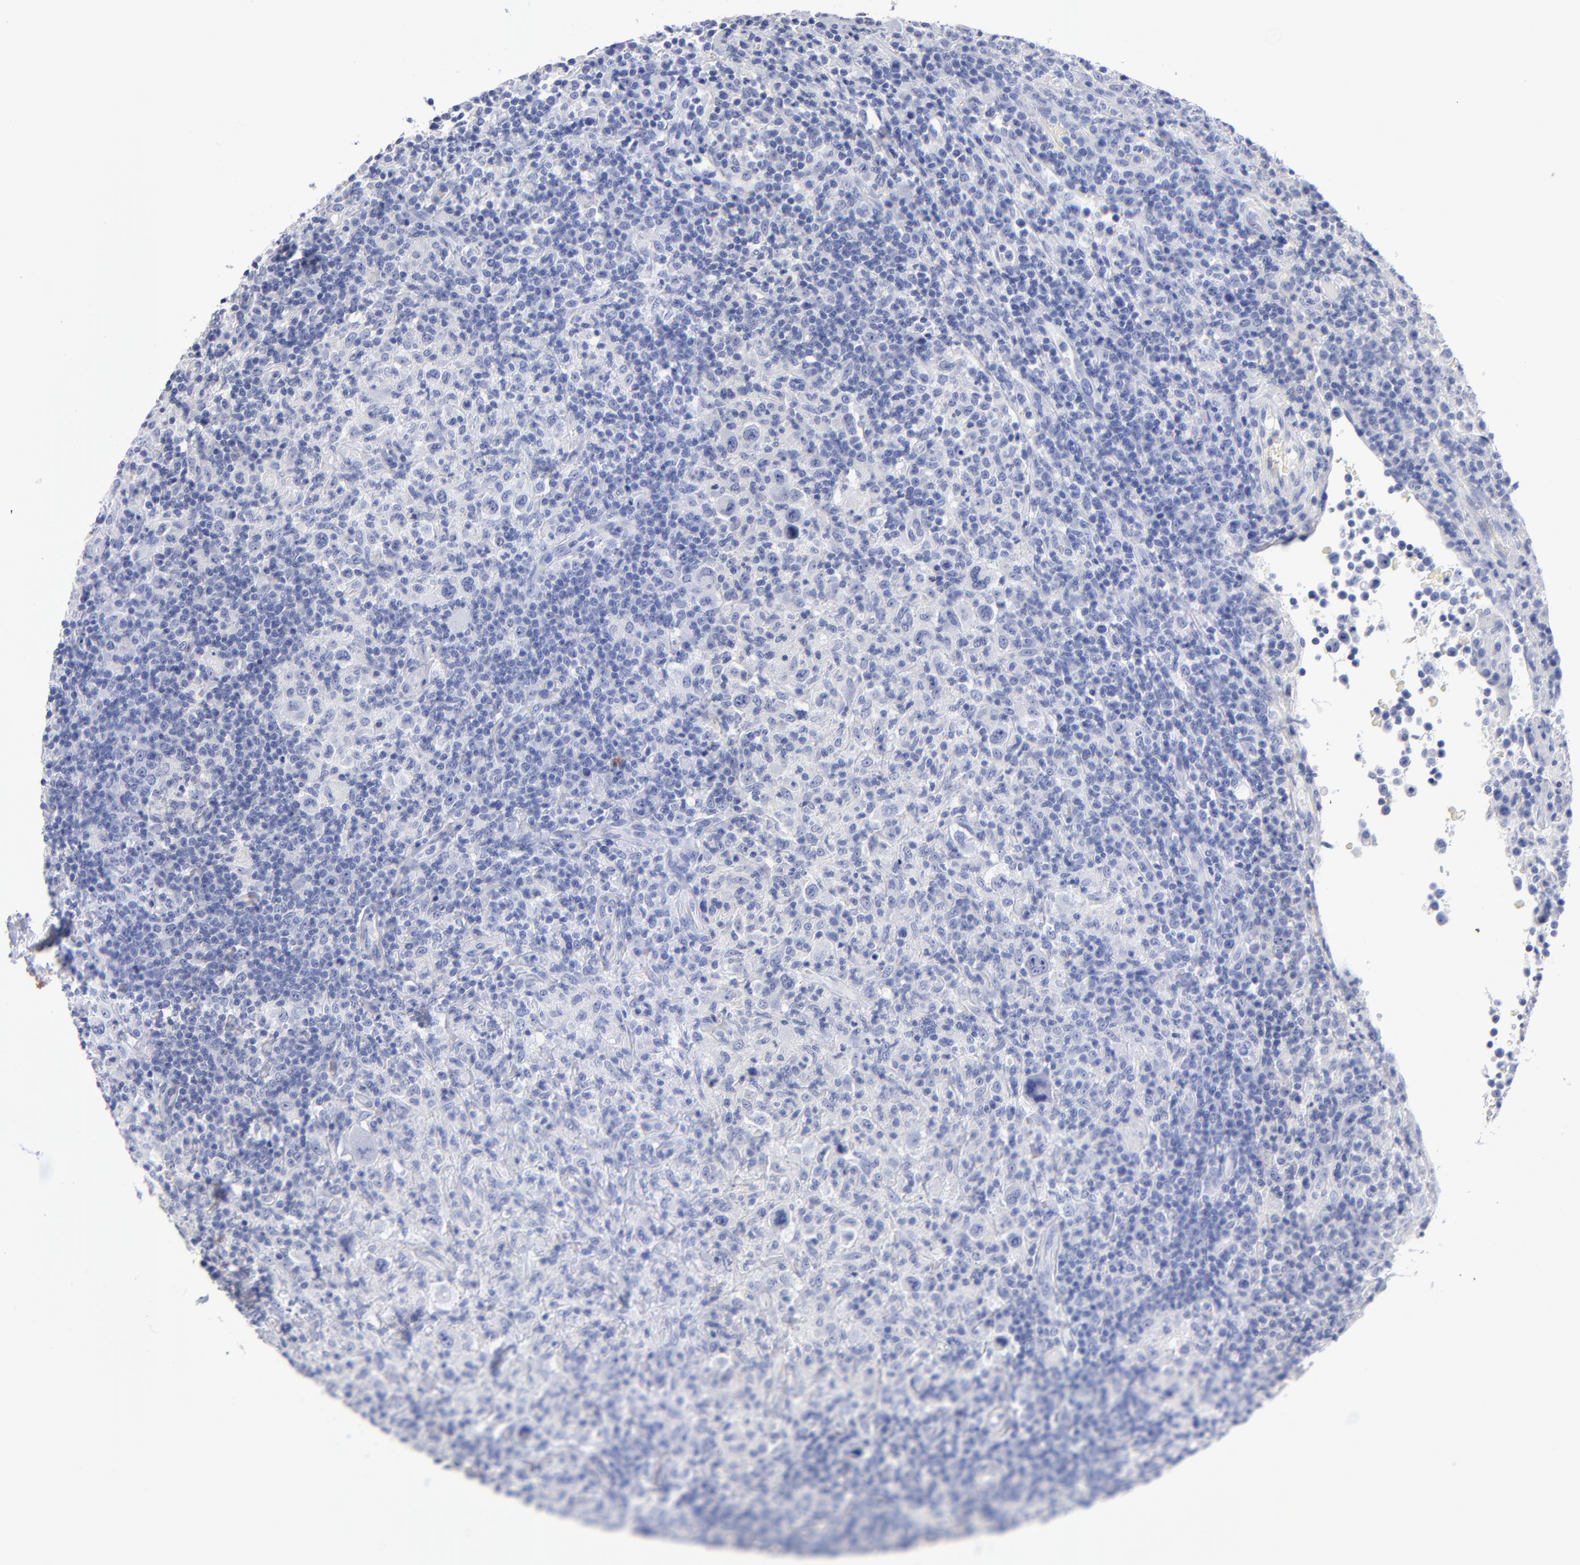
{"staining": {"intensity": "negative", "quantity": "none", "location": "none"}, "tissue": "lymphoma", "cell_type": "Tumor cells", "image_type": "cancer", "snomed": [{"axis": "morphology", "description": "Hodgkin's disease, NOS"}, {"axis": "topography", "description": "Lymph node"}], "caption": "An immunohistochemistry (IHC) image of Hodgkin's disease is shown. There is no staining in tumor cells of Hodgkin's disease.", "gene": "ACY1", "patient": {"sex": "male", "age": 65}}